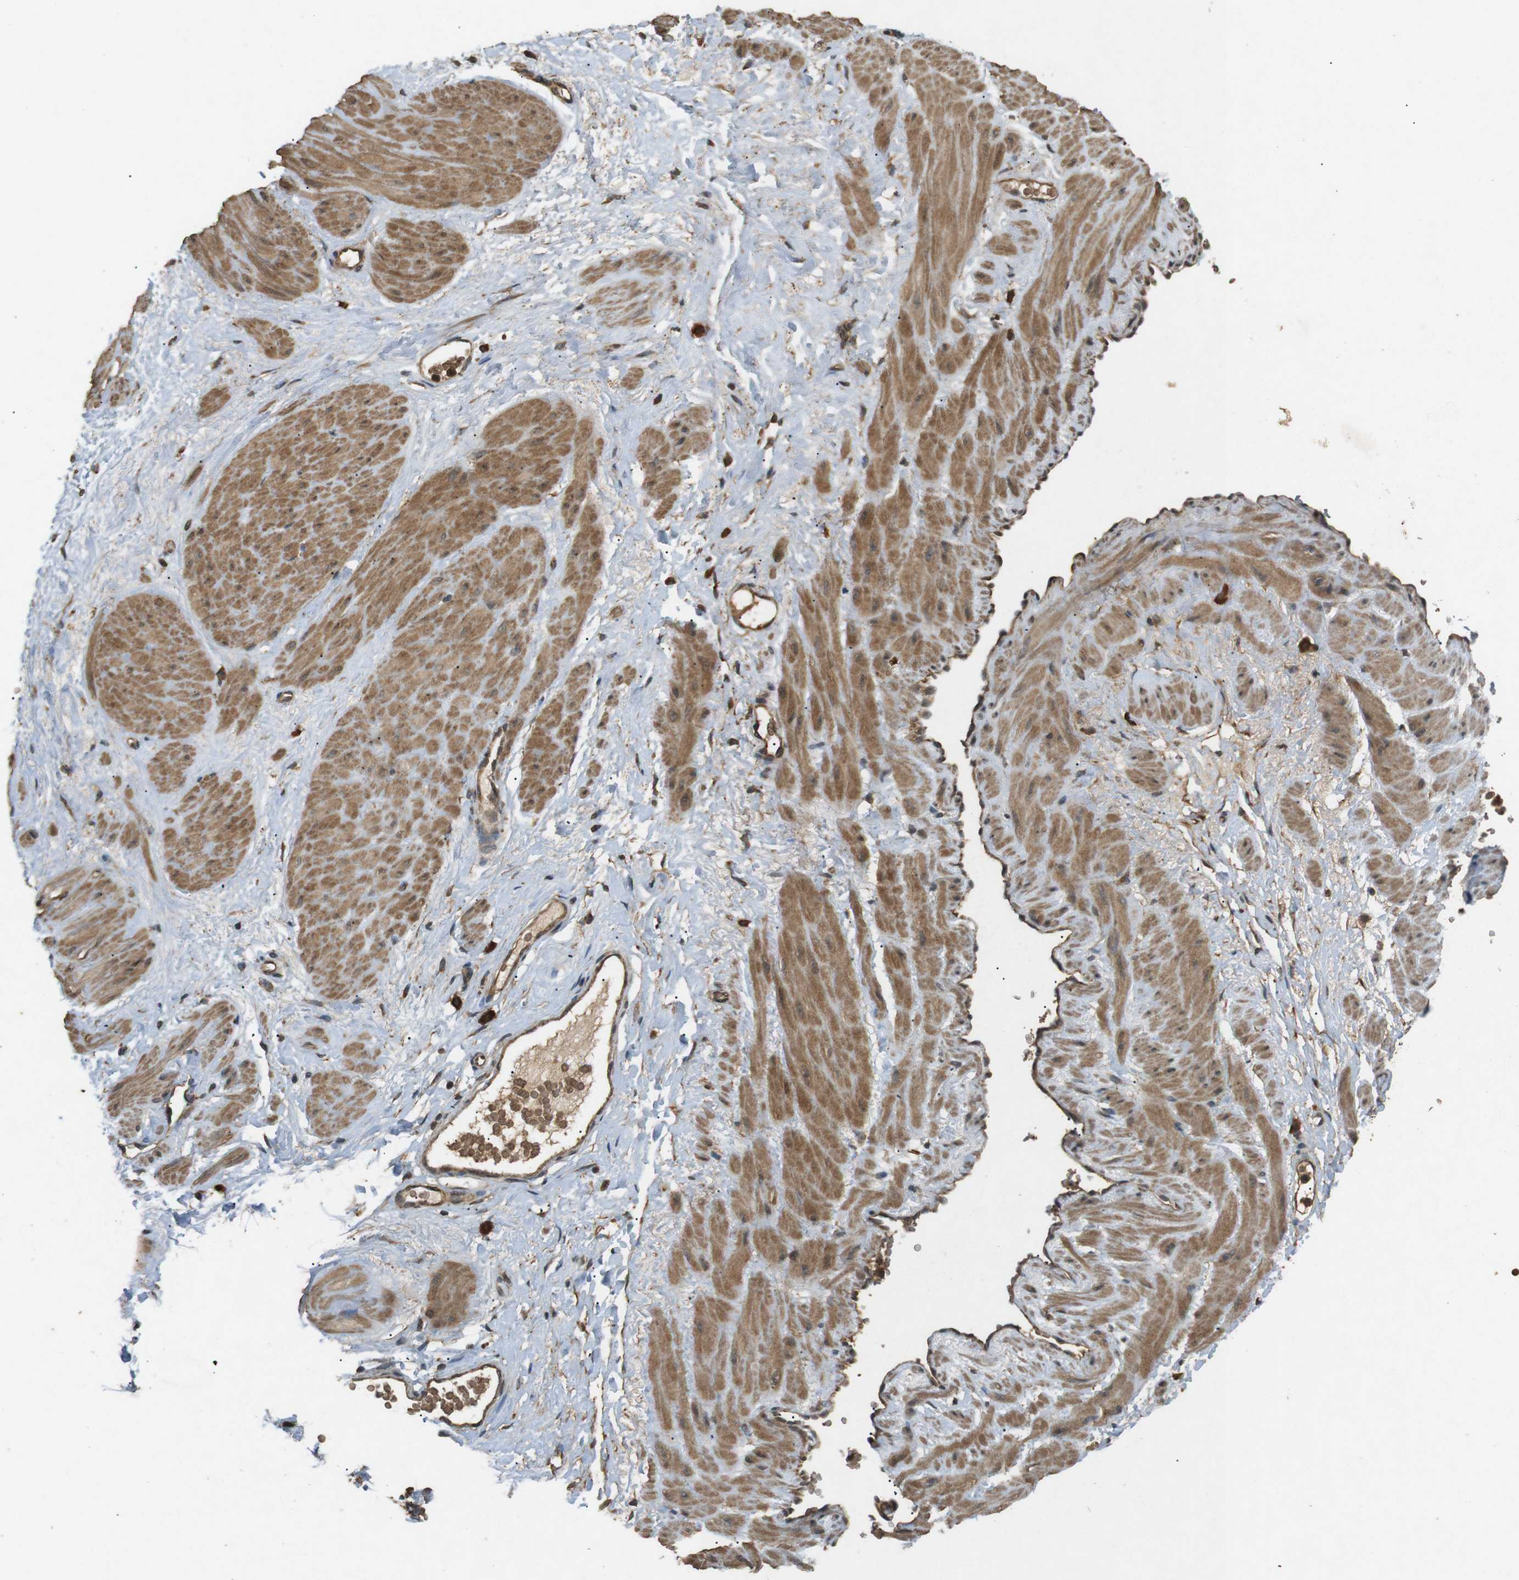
{"staining": {"intensity": "moderate", "quantity": ">75%", "location": "cytoplasmic/membranous"}, "tissue": "adipose tissue", "cell_type": "Adipocytes", "image_type": "normal", "snomed": [{"axis": "morphology", "description": "Normal tissue, NOS"}, {"axis": "topography", "description": "Soft tissue"}, {"axis": "topography", "description": "Vascular tissue"}], "caption": "Immunohistochemical staining of normal adipose tissue displays moderate cytoplasmic/membranous protein staining in about >75% of adipocytes. (IHC, brightfield microscopy, high magnification).", "gene": "TAP1", "patient": {"sex": "female", "age": 35}}